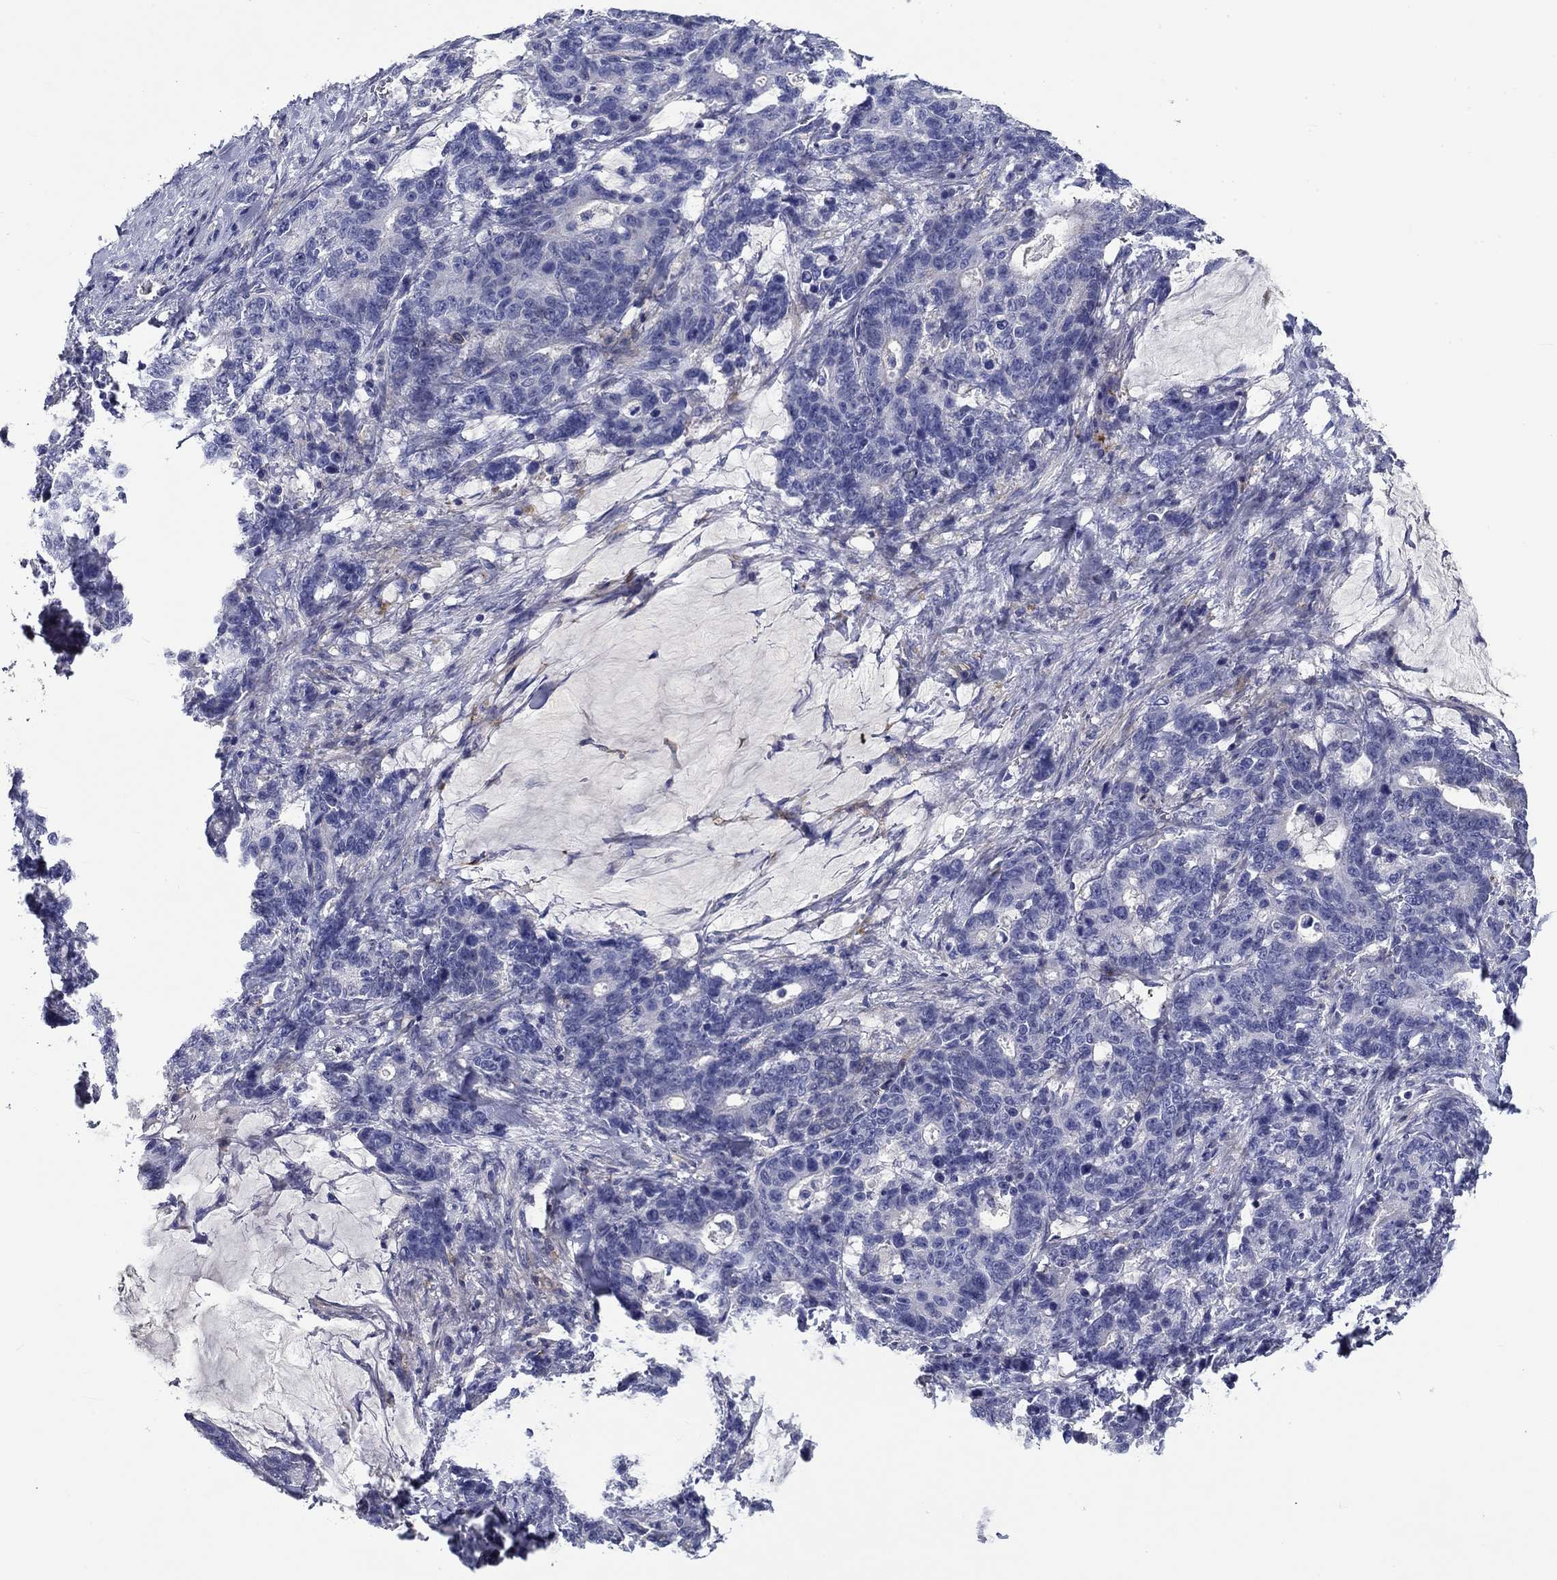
{"staining": {"intensity": "negative", "quantity": "none", "location": "none"}, "tissue": "stomach cancer", "cell_type": "Tumor cells", "image_type": "cancer", "snomed": [{"axis": "morphology", "description": "Normal tissue, NOS"}, {"axis": "morphology", "description": "Adenocarcinoma, NOS"}, {"axis": "topography", "description": "Stomach"}], "caption": "Tumor cells show no significant protein positivity in stomach cancer (adenocarcinoma).", "gene": "CNDP1", "patient": {"sex": "female", "age": 64}}